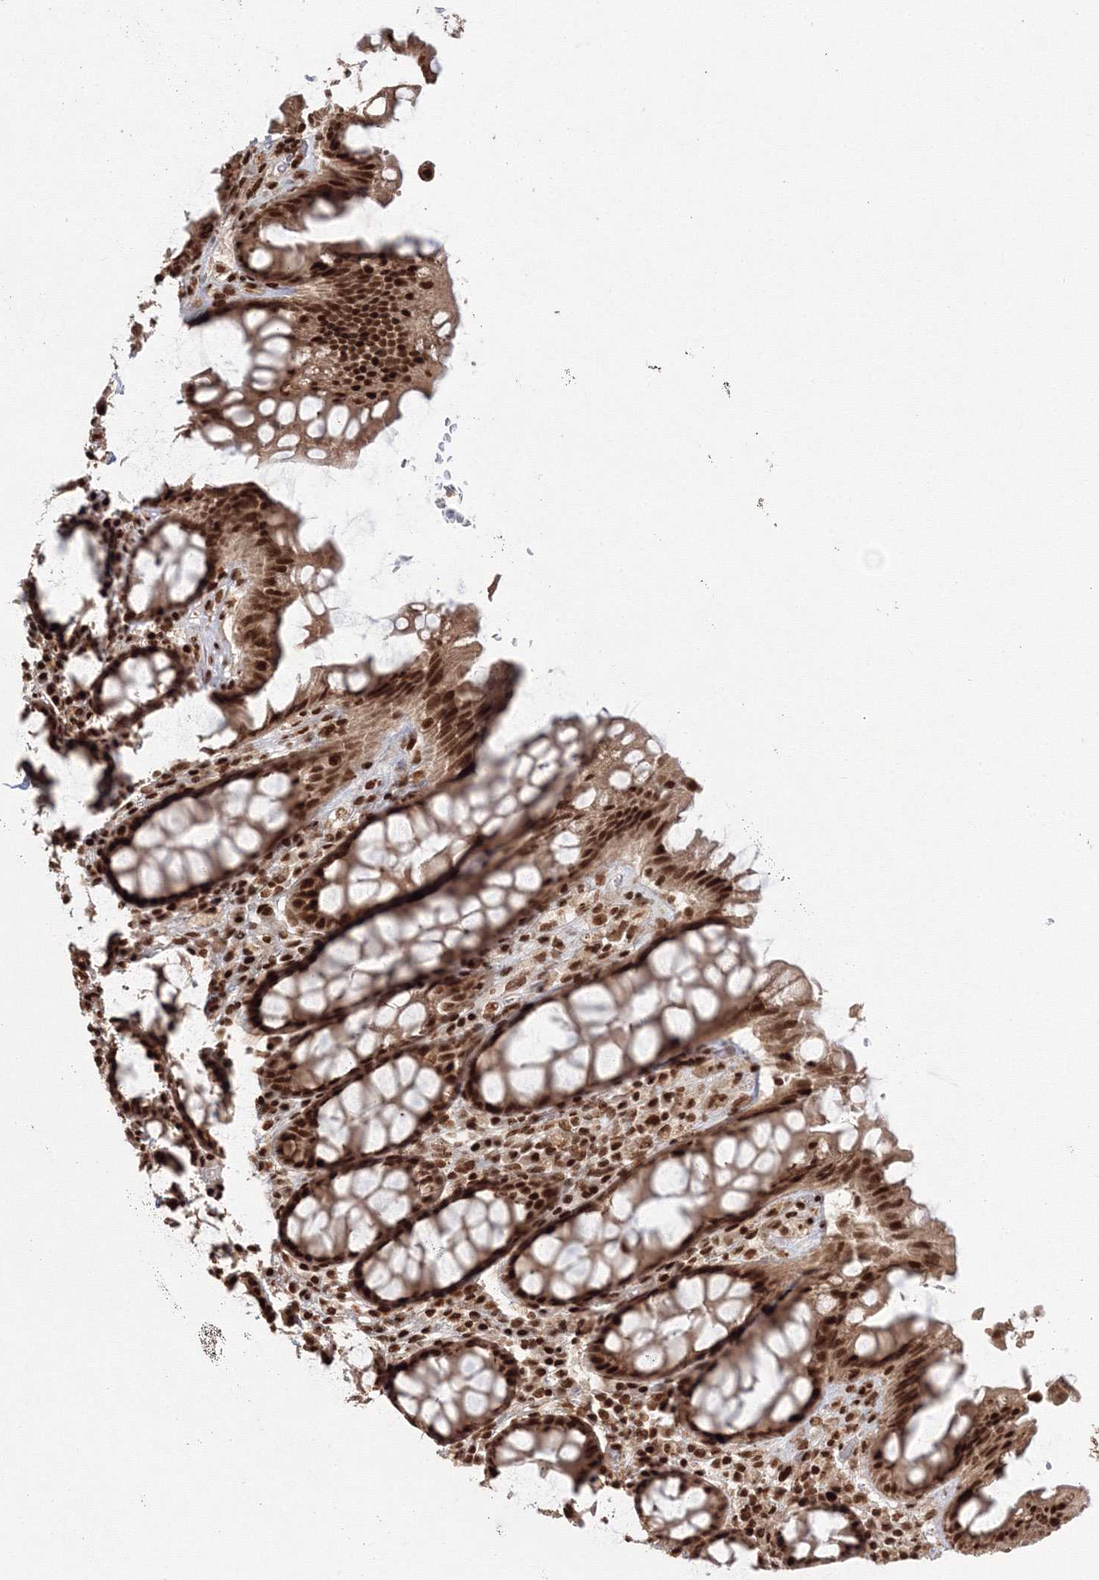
{"staining": {"intensity": "strong", "quantity": ">75%", "location": "nuclear"}, "tissue": "rectum", "cell_type": "Glandular cells", "image_type": "normal", "snomed": [{"axis": "morphology", "description": "Normal tissue, NOS"}, {"axis": "topography", "description": "Rectum"}], "caption": "Protein analysis of normal rectum reveals strong nuclear positivity in approximately >75% of glandular cells.", "gene": "KIF20A", "patient": {"sex": "male", "age": 64}}